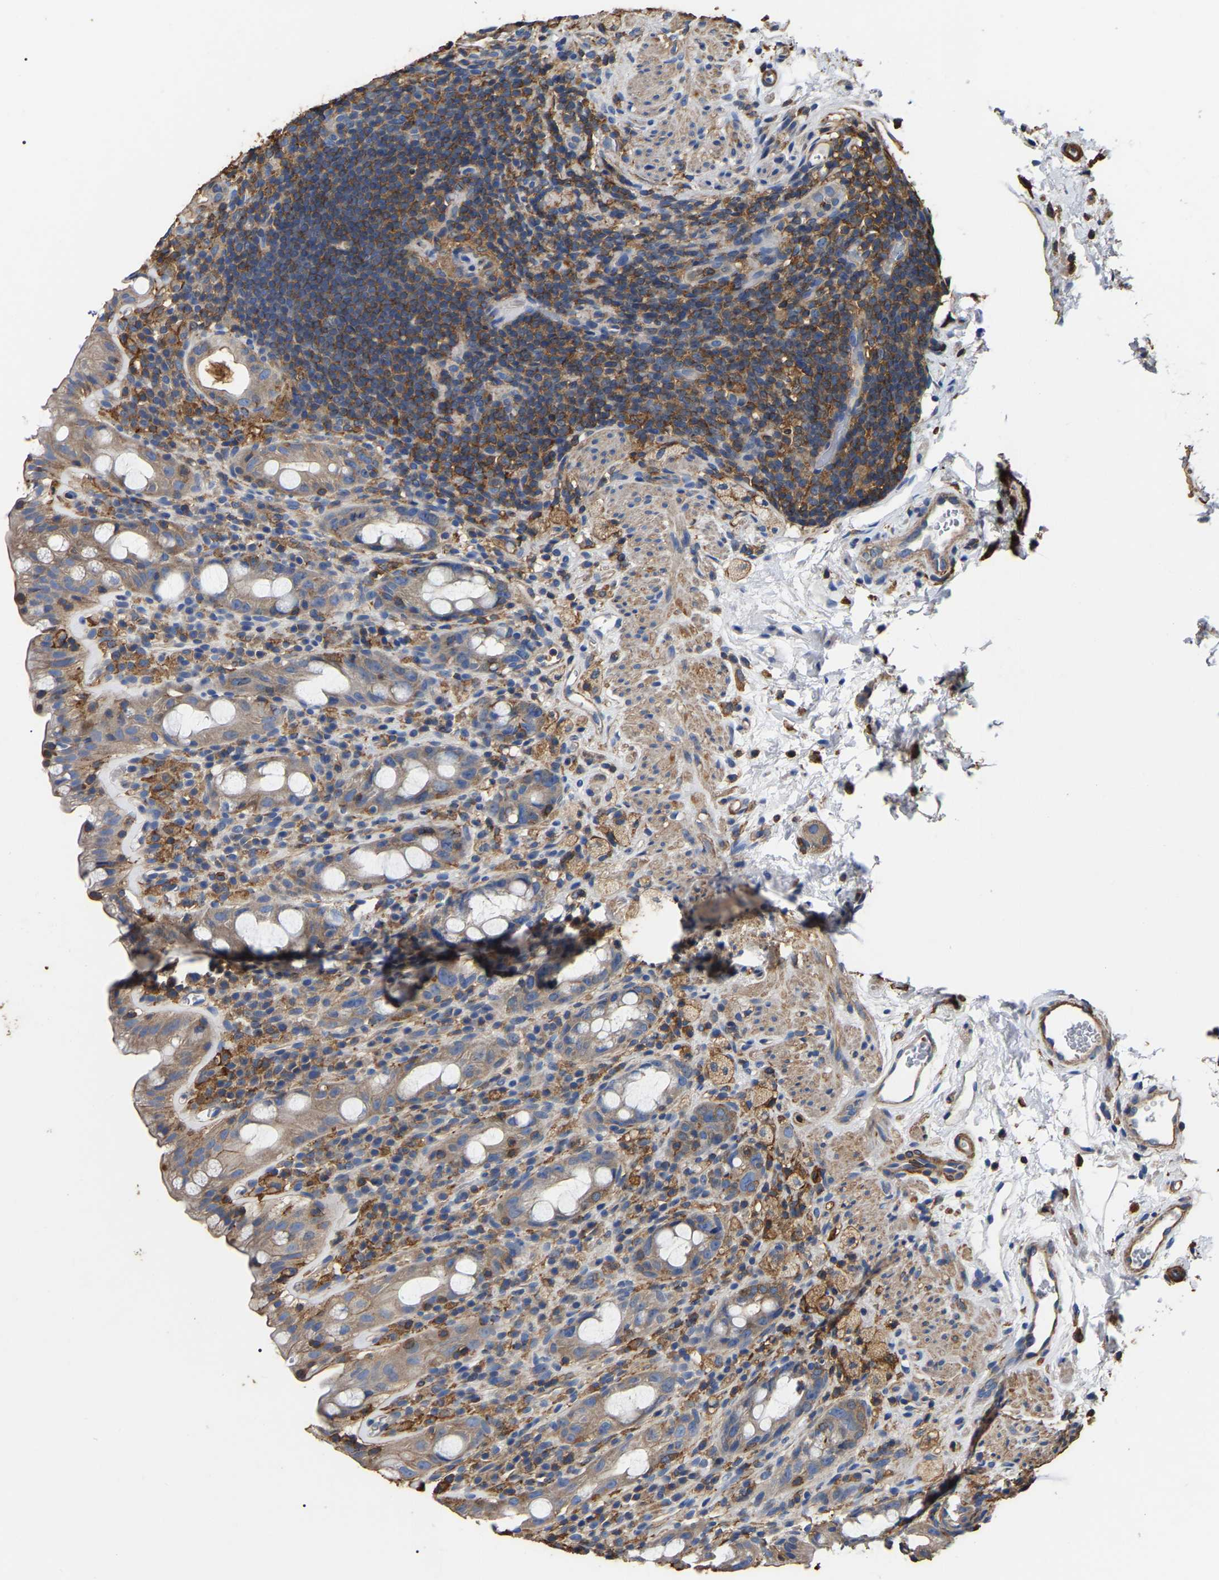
{"staining": {"intensity": "moderate", "quantity": ">75%", "location": "cytoplasmic/membranous"}, "tissue": "rectum", "cell_type": "Glandular cells", "image_type": "normal", "snomed": [{"axis": "morphology", "description": "Normal tissue, NOS"}, {"axis": "topography", "description": "Rectum"}], "caption": "Glandular cells display medium levels of moderate cytoplasmic/membranous expression in approximately >75% of cells in benign human rectum.", "gene": "ARMT1", "patient": {"sex": "male", "age": 44}}